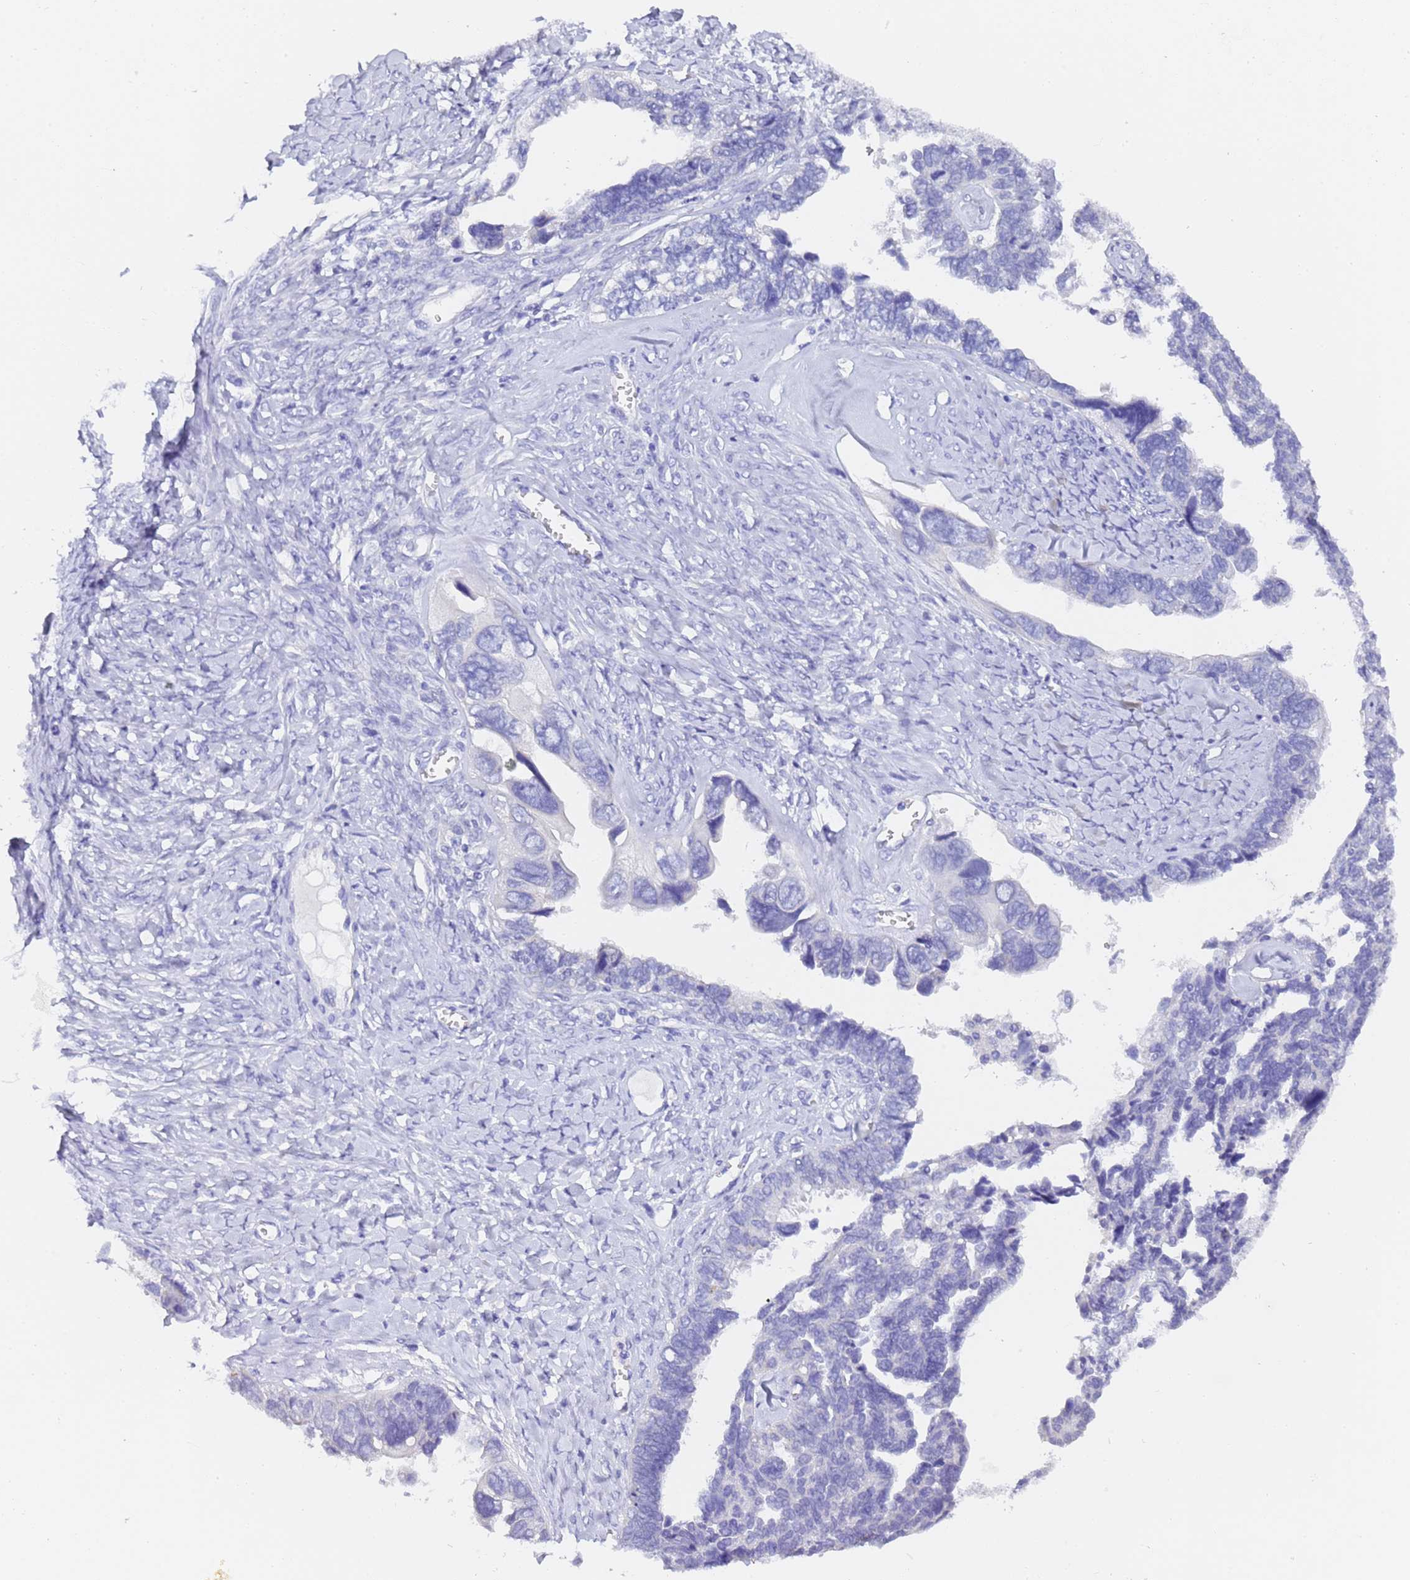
{"staining": {"intensity": "negative", "quantity": "none", "location": "none"}, "tissue": "ovarian cancer", "cell_type": "Tumor cells", "image_type": "cancer", "snomed": [{"axis": "morphology", "description": "Cystadenocarcinoma, serous, NOS"}, {"axis": "topography", "description": "Ovary"}], "caption": "High magnification brightfield microscopy of ovarian cancer (serous cystadenocarcinoma) stained with DAB (brown) and counterstained with hematoxylin (blue): tumor cells show no significant expression. Nuclei are stained in blue.", "gene": "GABRA1", "patient": {"sex": "female", "age": 79}}